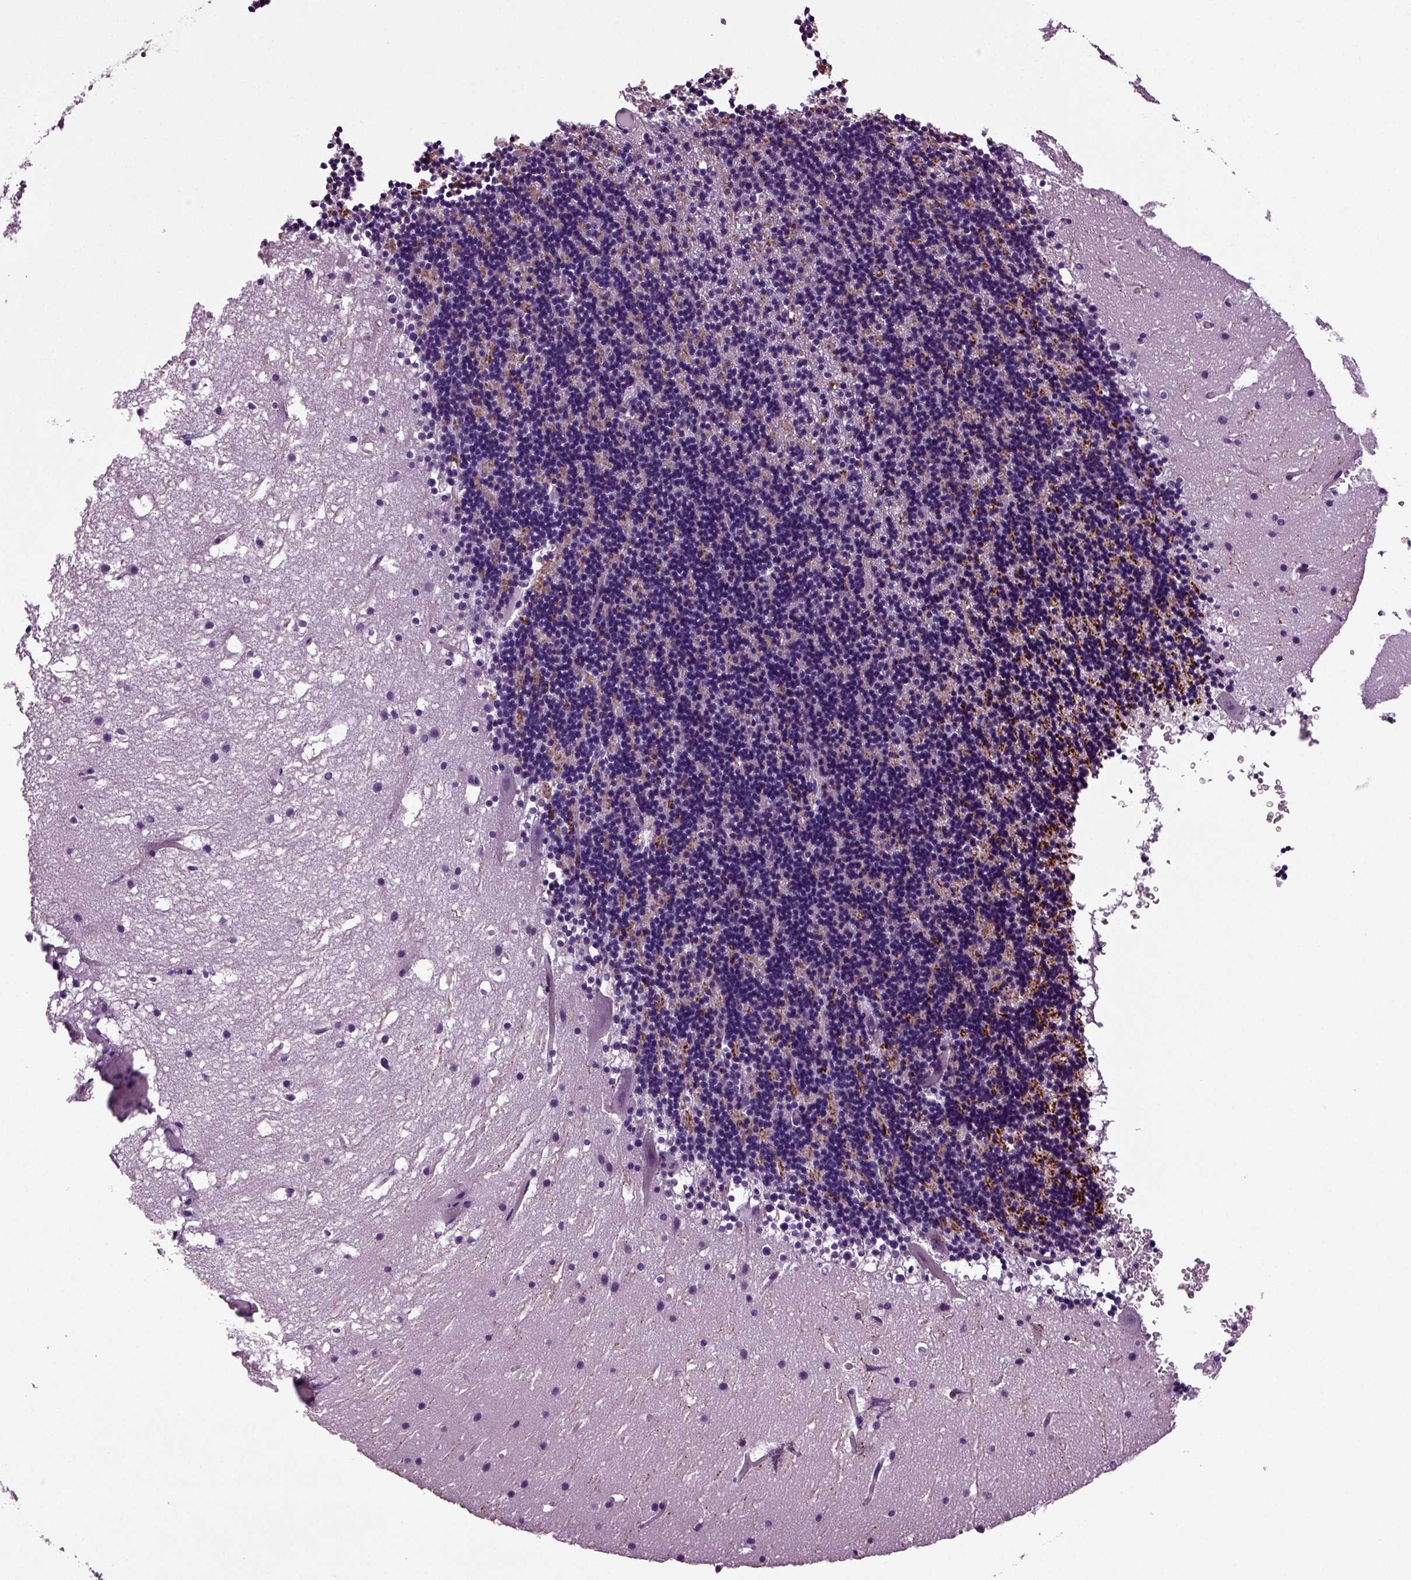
{"staining": {"intensity": "negative", "quantity": "none", "location": "none"}, "tissue": "cerebellum", "cell_type": "Cells in granular layer", "image_type": "normal", "snomed": [{"axis": "morphology", "description": "Normal tissue, NOS"}, {"axis": "topography", "description": "Cerebellum"}], "caption": "DAB (3,3'-diaminobenzidine) immunohistochemical staining of unremarkable human cerebellum reveals no significant expression in cells in granular layer. (DAB immunohistochemistry, high magnification).", "gene": "SLC17A6", "patient": {"sex": "male", "age": 37}}